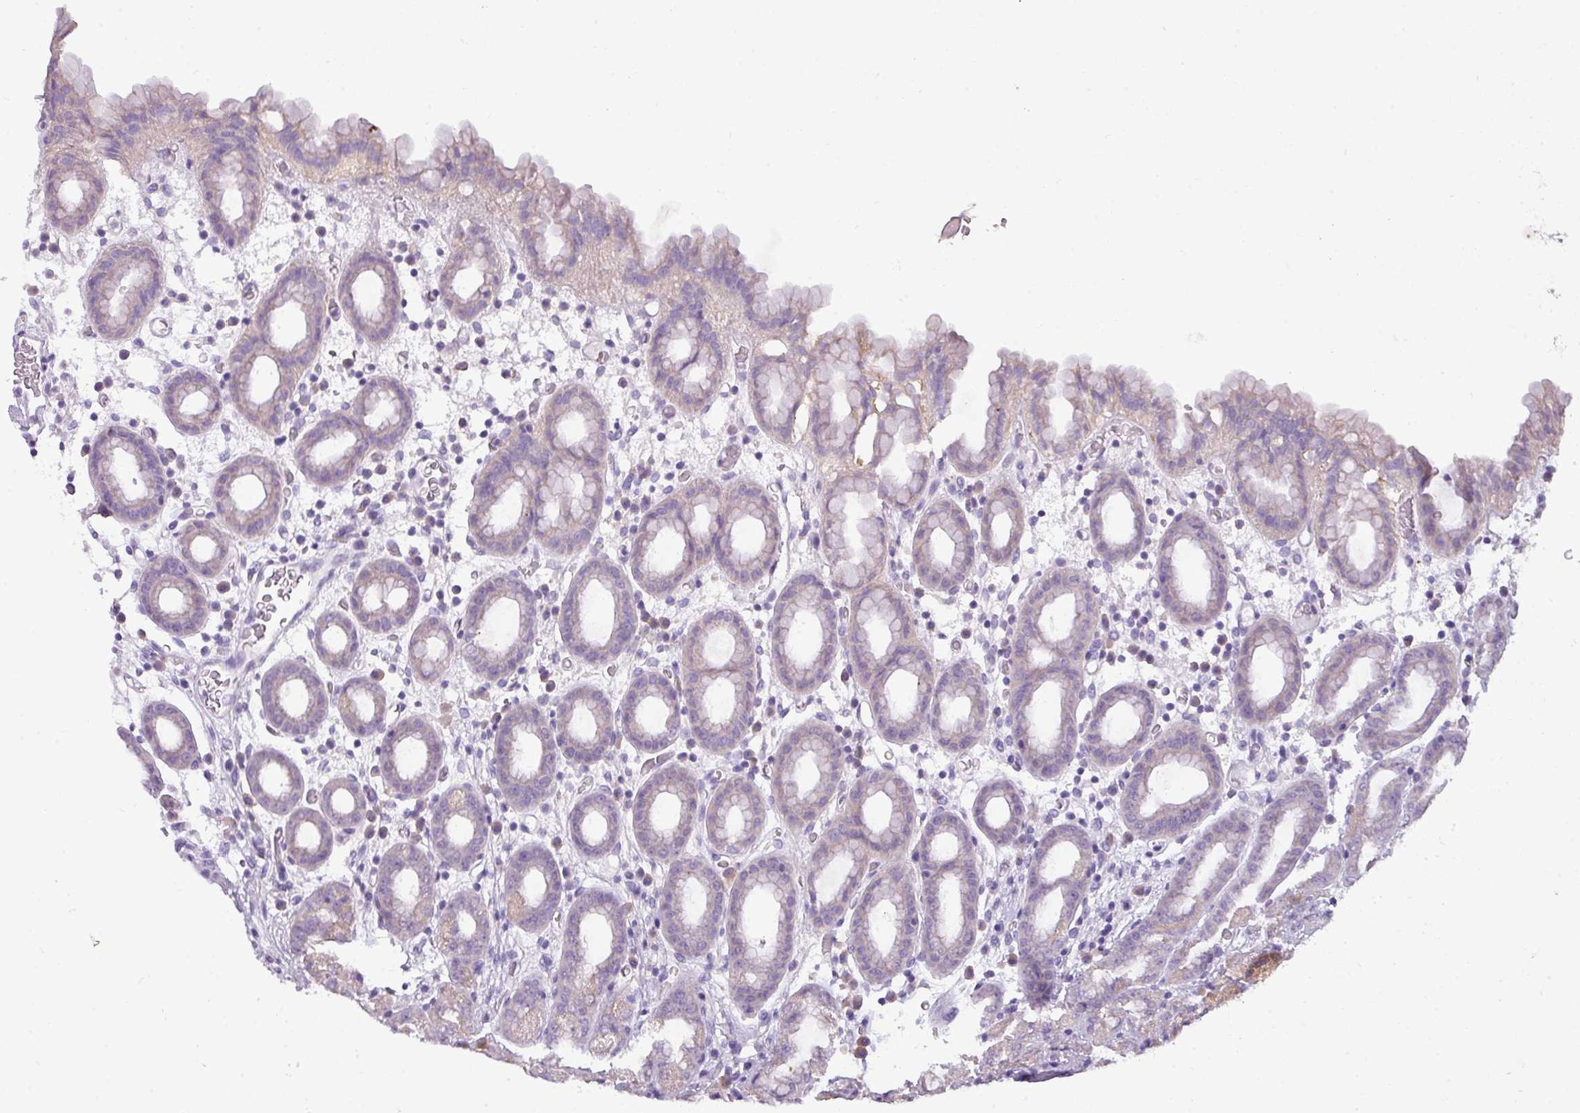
{"staining": {"intensity": "weak", "quantity": "<25%", "location": "cytoplasmic/membranous"}, "tissue": "stomach", "cell_type": "Glandular cells", "image_type": "normal", "snomed": [{"axis": "morphology", "description": "Normal tissue, NOS"}, {"axis": "topography", "description": "Stomach, upper"}, {"axis": "topography", "description": "Stomach, lower"}, {"axis": "topography", "description": "Small intestine"}], "caption": "IHC of benign human stomach exhibits no expression in glandular cells. Nuclei are stained in blue.", "gene": "DNAAF9", "patient": {"sex": "male", "age": 68}}